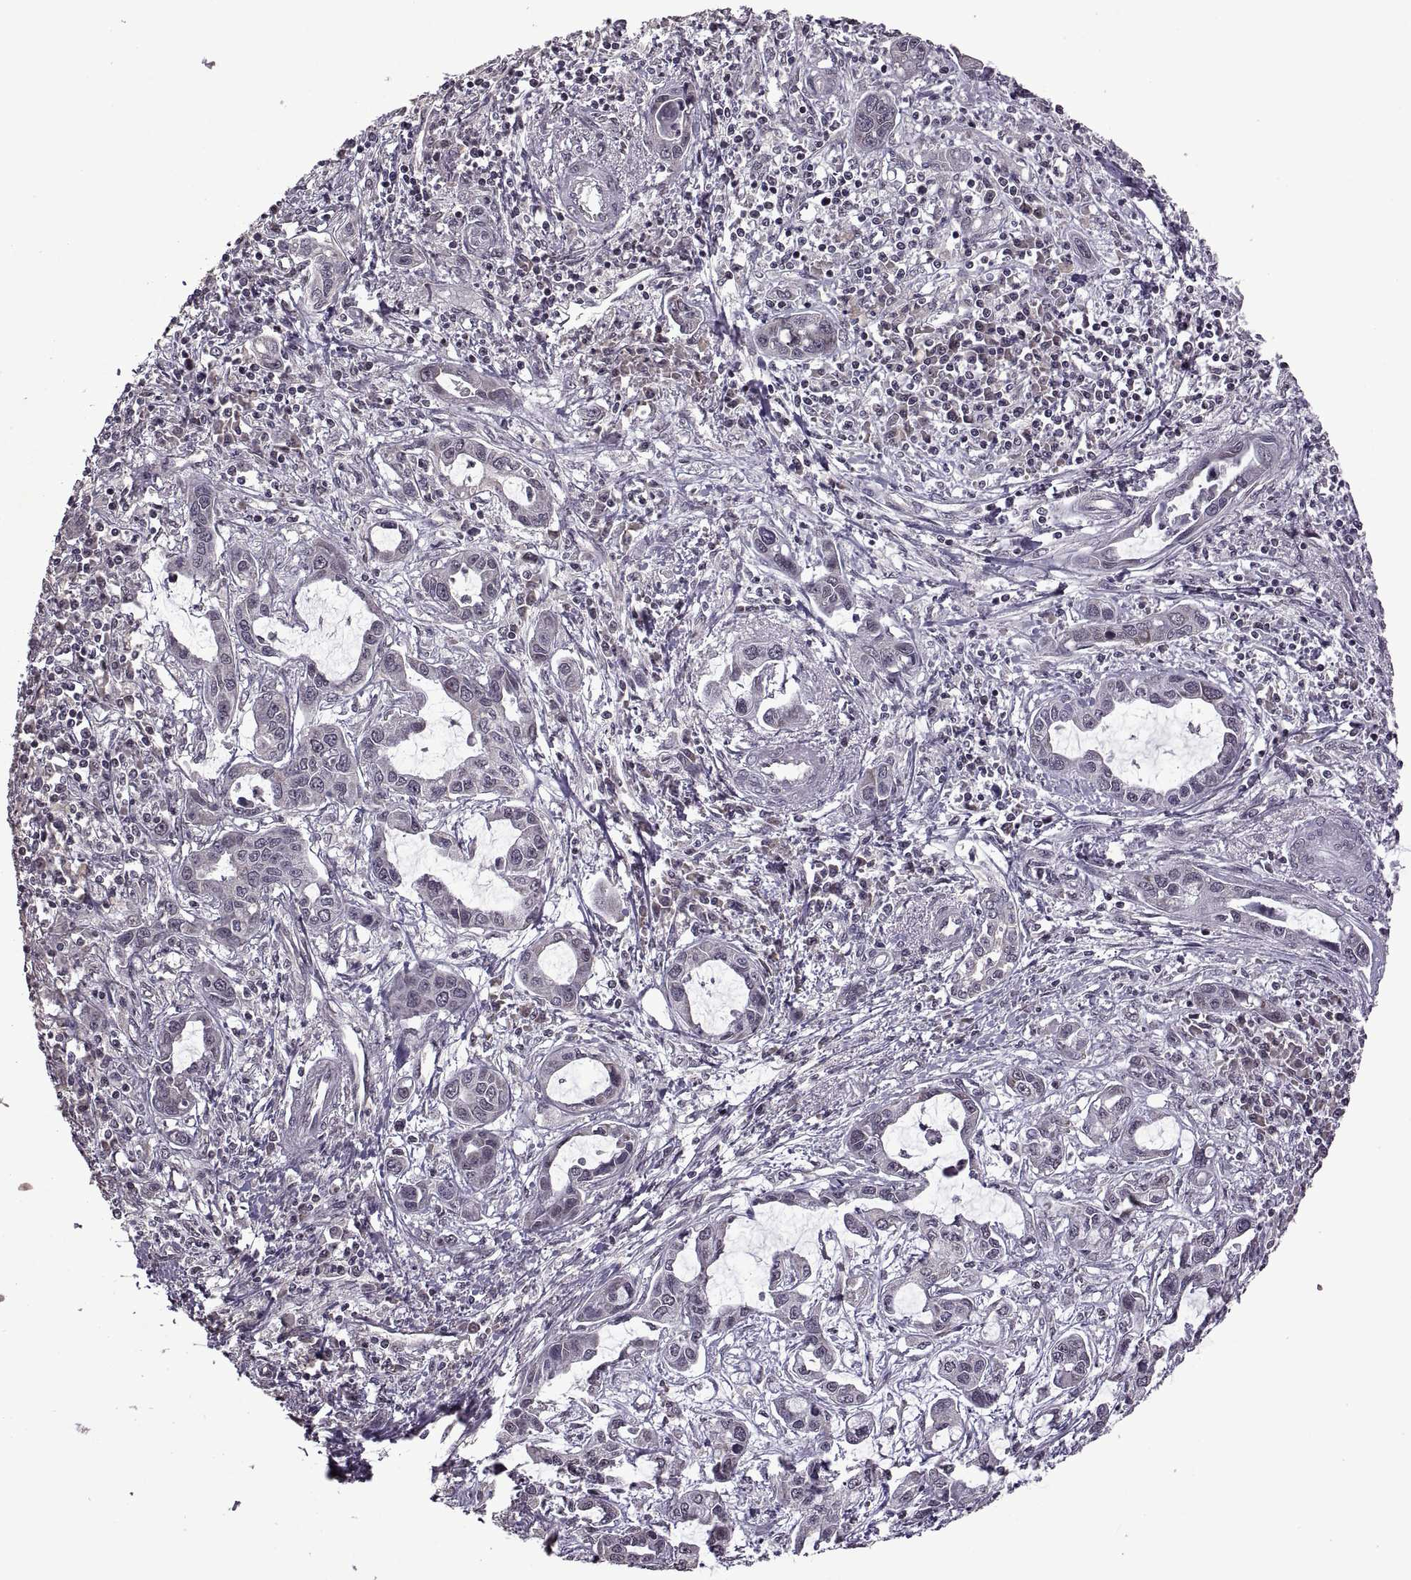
{"staining": {"intensity": "negative", "quantity": "none", "location": "none"}, "tissue": "liver cancer", "cell_type": "Tumor cells", "image_type": "cancer", "snomed": [{"axis": "morphology", "description": "Cholangiocarcinoma"}, {"axis": "topography", "description": "Liver"}], "caption": "This photomicrograph is of liver cholangiocarcinoma stained with immunohistochemistry to label a protein in brown with the nuclei are counter-stained blue. There is no expression in tumor cells.", "gene": "INTS3", "patient": {"sex": "male", "age": 58}}